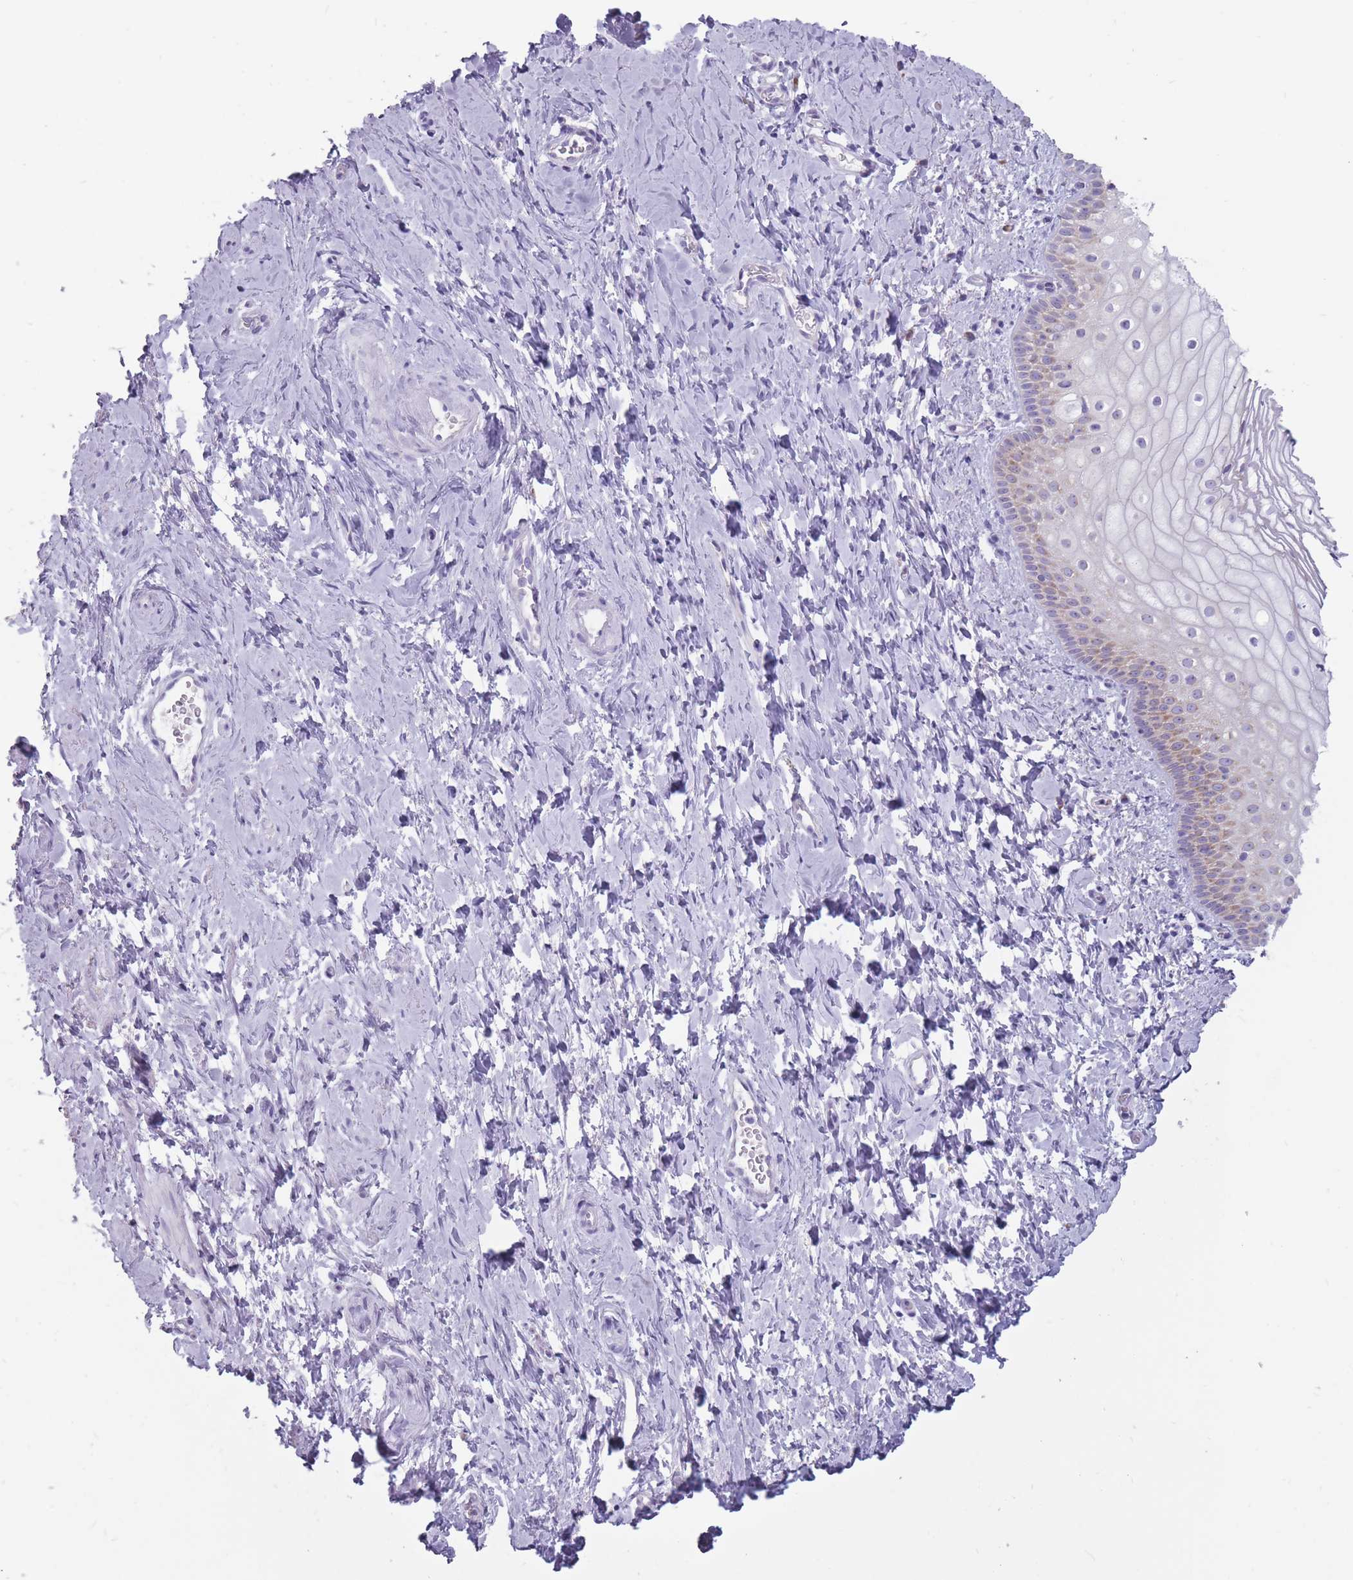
{"staining": {"intensity": "moderate", "quantity": "25%-75%", "location": "cytoplasmic/membranous"}, "tissue": "vagina", "cell_type": "Squamous epithelial cells", "image_type": "normal", "snomed": [{"axis": "morphology", "description": "Normal tissue, NOS"}, {"axis": "topography", "description": "Vagina"}], "caption": "Squamous epithelial cells show medium levels of moderate cytoplasmic/membranous expression in approximately 25%-75% of cells in normal human vagina. The protein of interest is stained brown, and the nuclei are stained in blue (DAB (3,3'-diaminobenzidine) IHC with brightfield microscopy, high magnification).", "gene": "RPL18", "patient": {"sex": "female", "age": 56}}